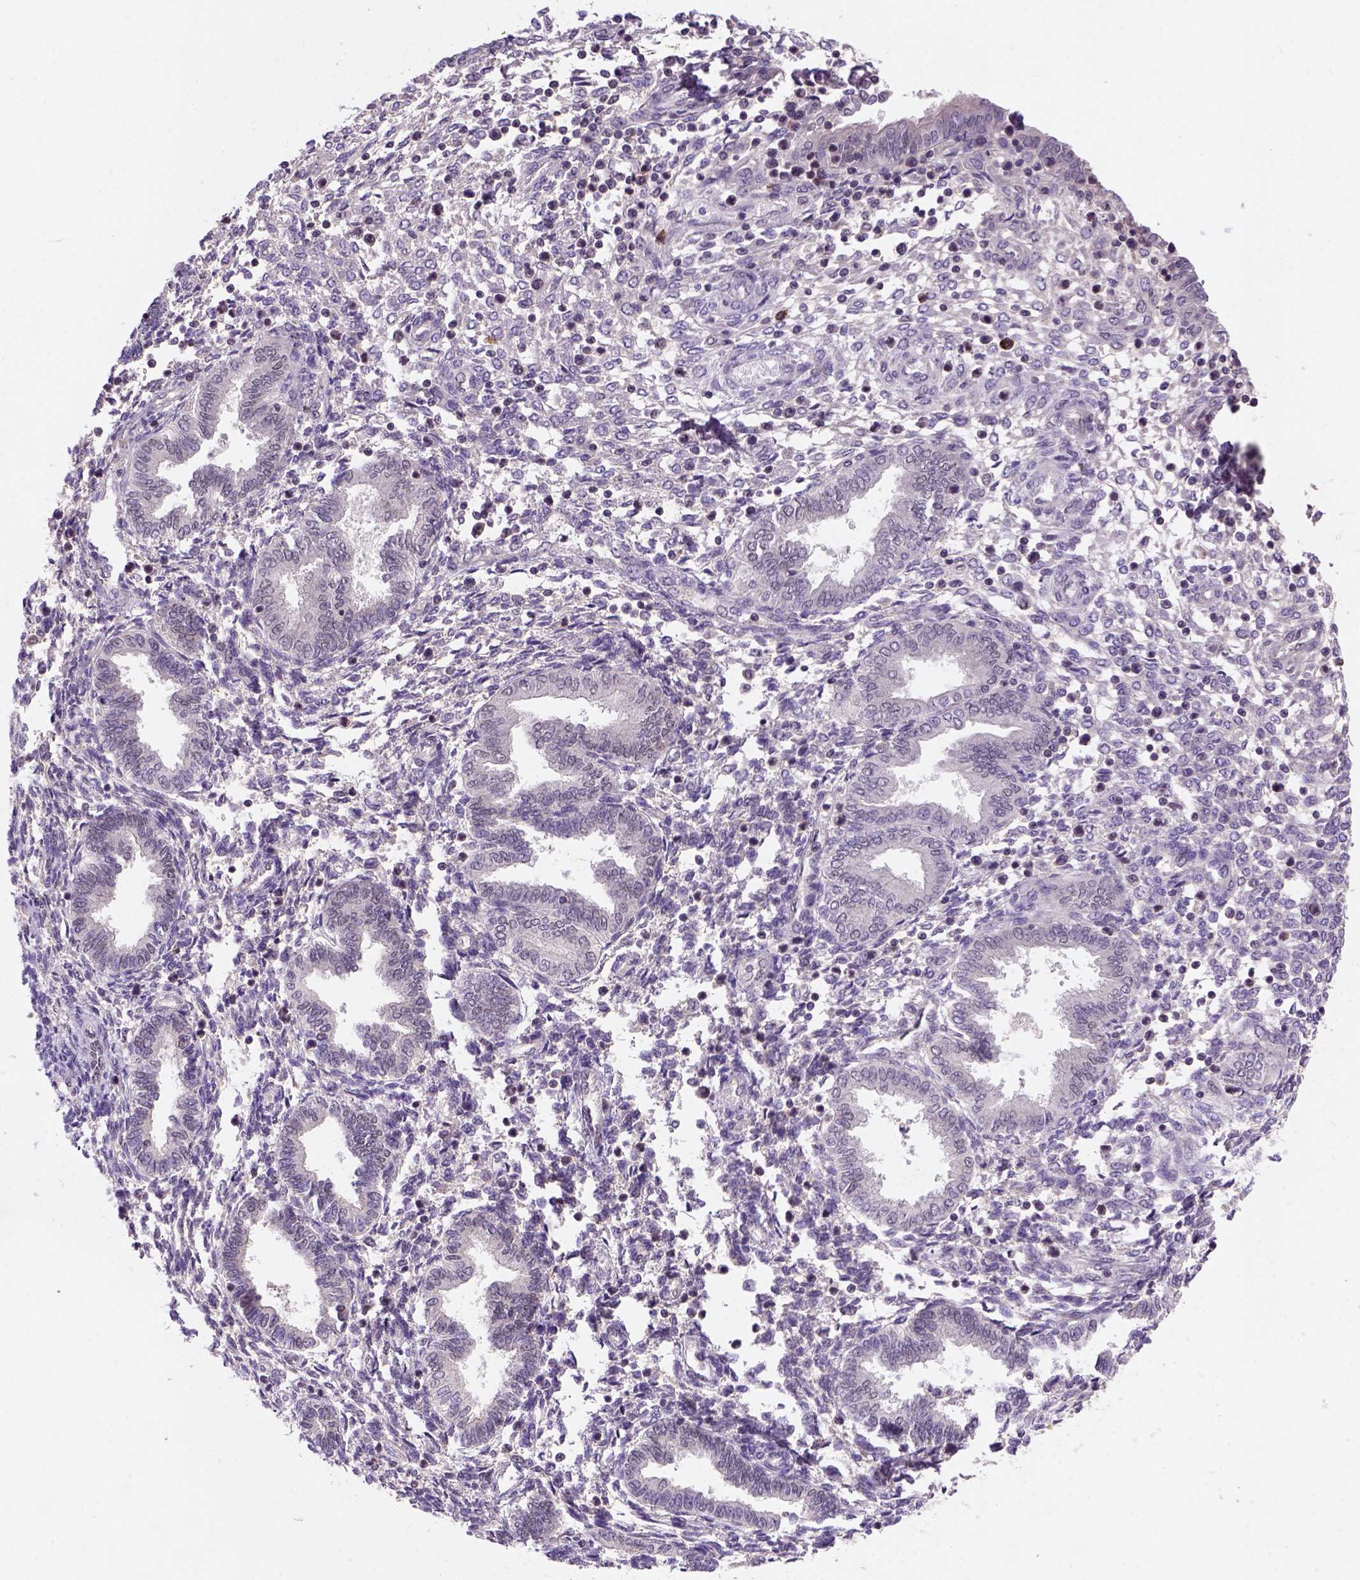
{"staining": {"intensity": "negative", "quantity": "none", "location": "none"}, "tissue": "endometrium", "cell_type": "Cells in endometrial stroma", "image_type": "normal", "snomed": [{"axis": "morphology", "description": "Normal tissue, NOS"}, {"axis": "topography", "description": "Endometrium"}], "caption": "Histopathology image shows no significant protein positivity in cells in endometrial stroma of normal endometrium.", "gene": "SCML4", "patient": {"sex": "female", "age": 42}}